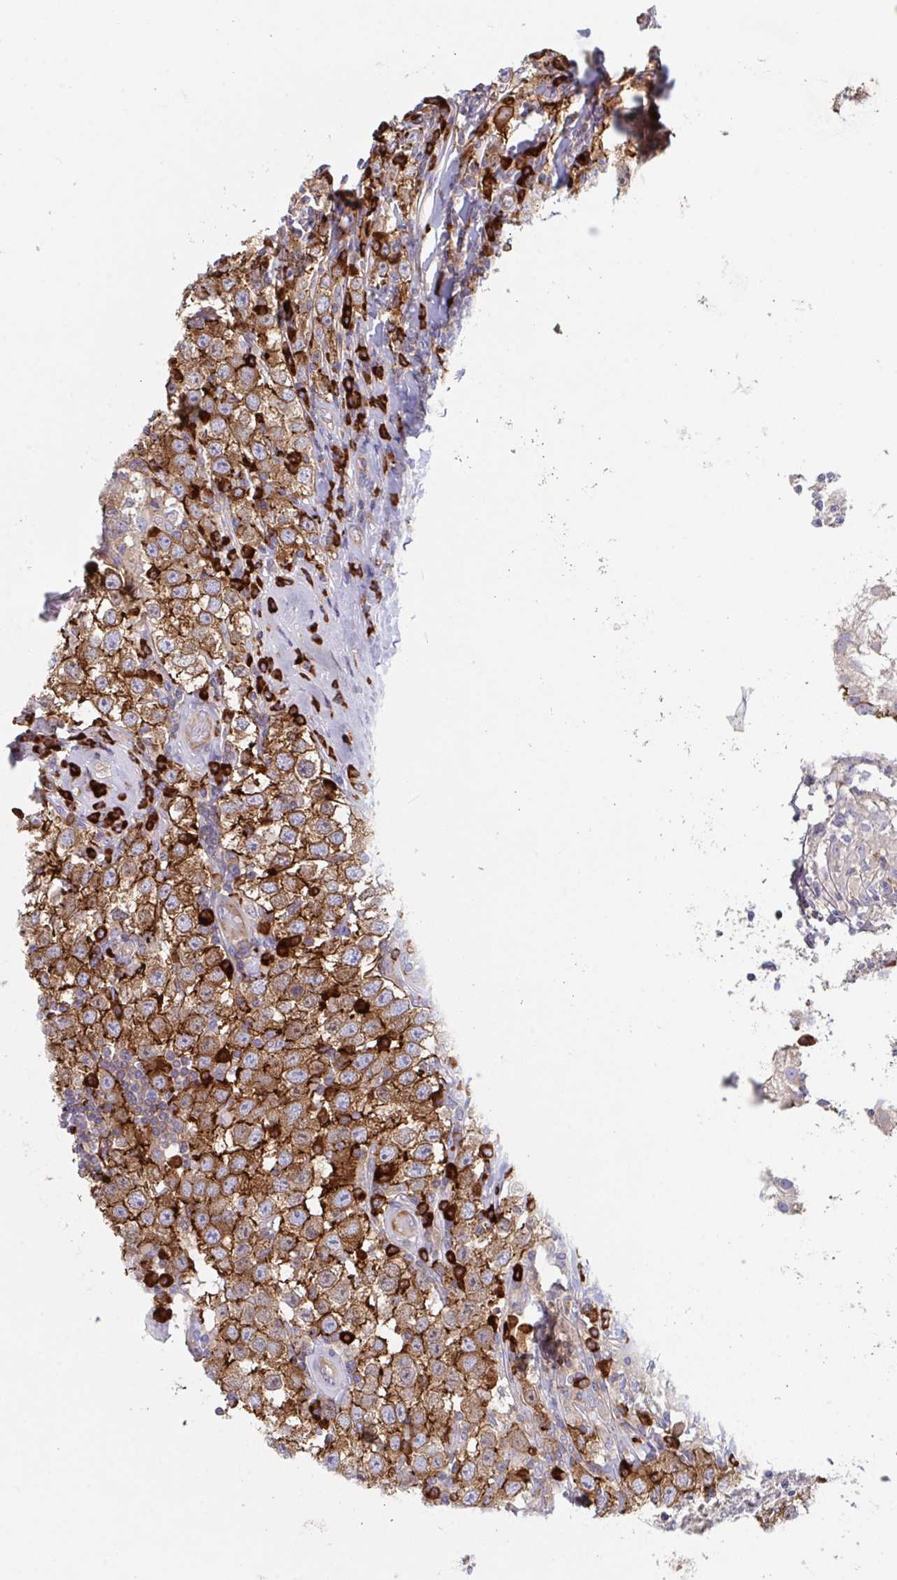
{"staining": {"intensity": "moderate", "quantity": ">75%", "location": "cytoplasmic/membranous"}, "tissue": "testis cancer", "cell_type": "Tumor cells", "image_type": "cancer", "snomed": [{"axis": "morphology", "description": "Normal tissue, NOS"}, {"axis": "morphology", "description": "Urothelial carcinoma, High grade"}, {"axis": "morphology", "description": "Seminoma, NOS"}, {"axis": "morphology", "description": "Carcinoma, Embryonal, NOS"}, {"axis": "topography", "description": "Urinary bladder"}, {"axis": "topography", "description": "Testis"}], "caption": "Testis cancer stained for a protein (brown) shows moderate cytoplasmic/membranous positive positivity in about >75% of tumor cells.", "gene": "YARS2", "patient": {"sex": "male", "age": 41}}